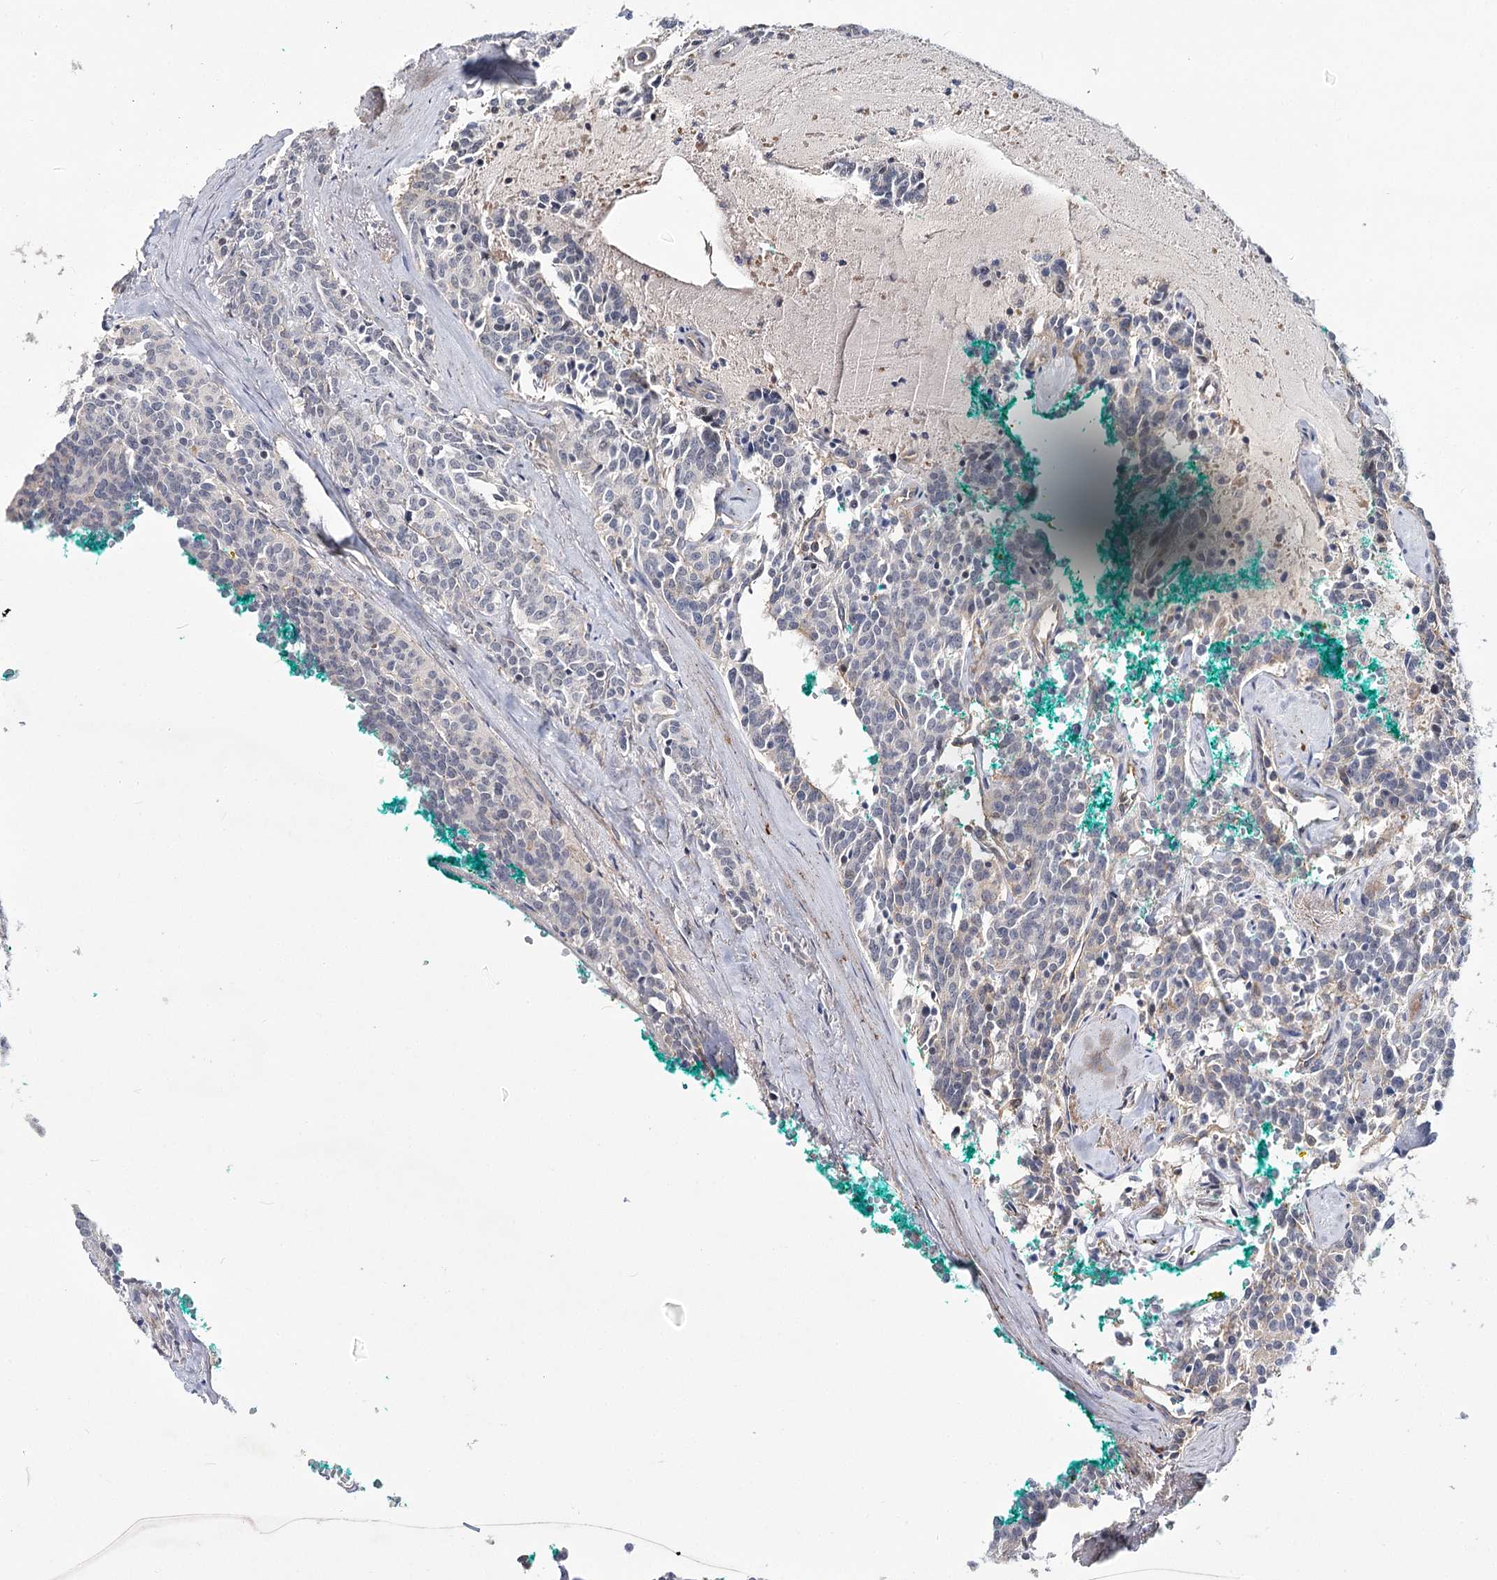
{"staining": {"intensity": "negative", "quantity": "none", "location": "none"}, "tissue": "carcinoid", "cell_type": "Tumor cells", "image_type": "cancer", "snomed": [{"axis": "morphology", "description": "Carcinoid, malignant, NOS"}, {"axis": "topography", "description": "Lung"}], "caption": "Human carcinoid (malignant) stained for a protein using immunohistochemistry (IHC) reveals no expression in tumor cells.", "gene": "TMEM218", "patient": {"sex": "female", "age": 46}}